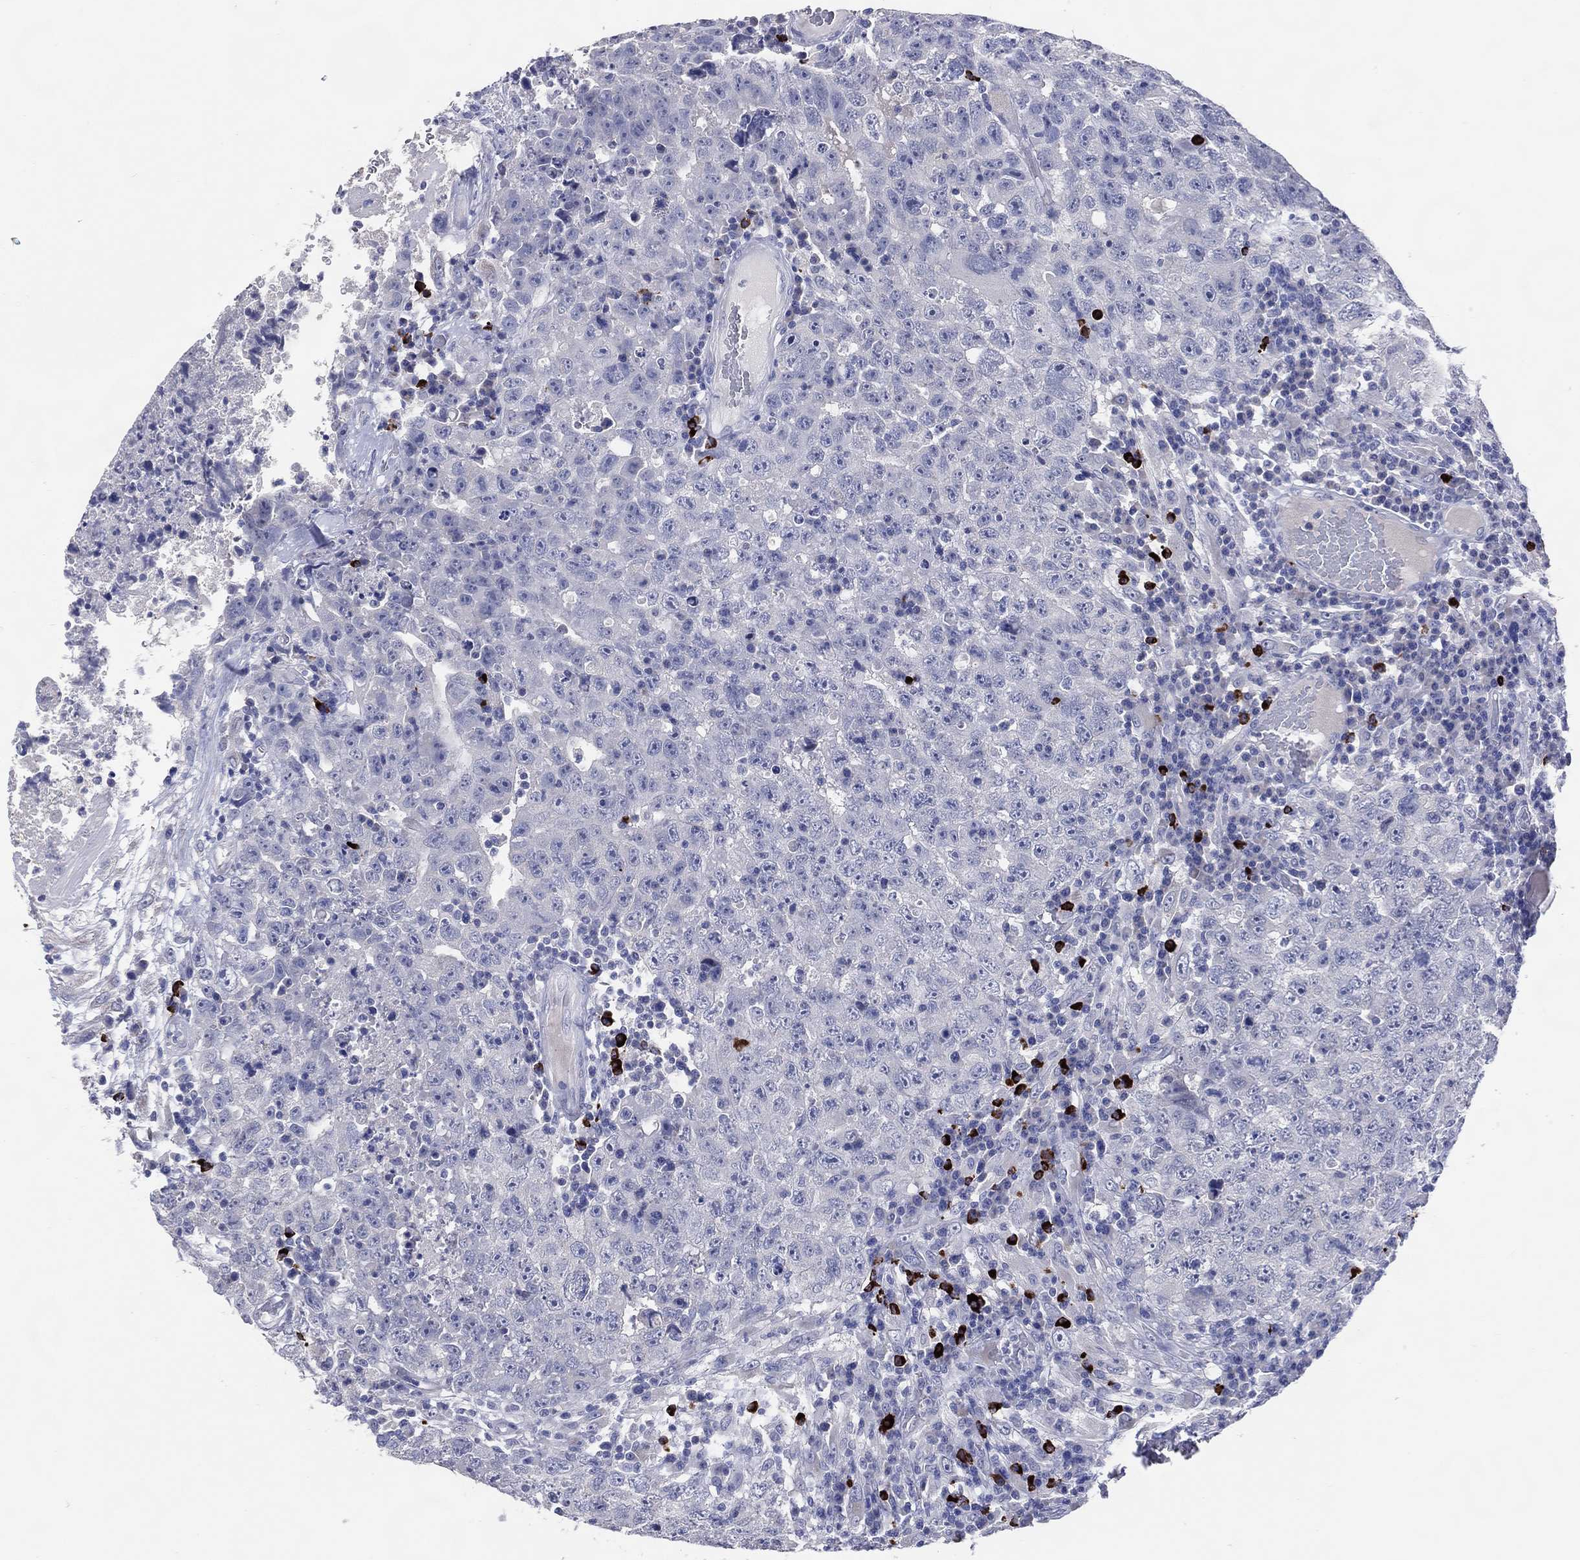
{"staining": {"intensity": "negative", "quantity": "none", "location": "none"}, "tissue": "testis cancer", "cell_type": "Tumor cells", "image_type": "cancer", "snomed": [{"axis": "morphology", "description": "Necrosis, NOS"}, {"axis": "morphology", "description": "Carcinoma, Embryonal, NOS"}, {"axis": "topography", "description": "Testis"}], "caption": "High power microscopy micrograph of an immunohistochemistry histopathology image of testis cancer, revealing no significant positivity in tumor cells.", "gene": "DNAH6", "patient": {"sex": "male", "age": 19}}